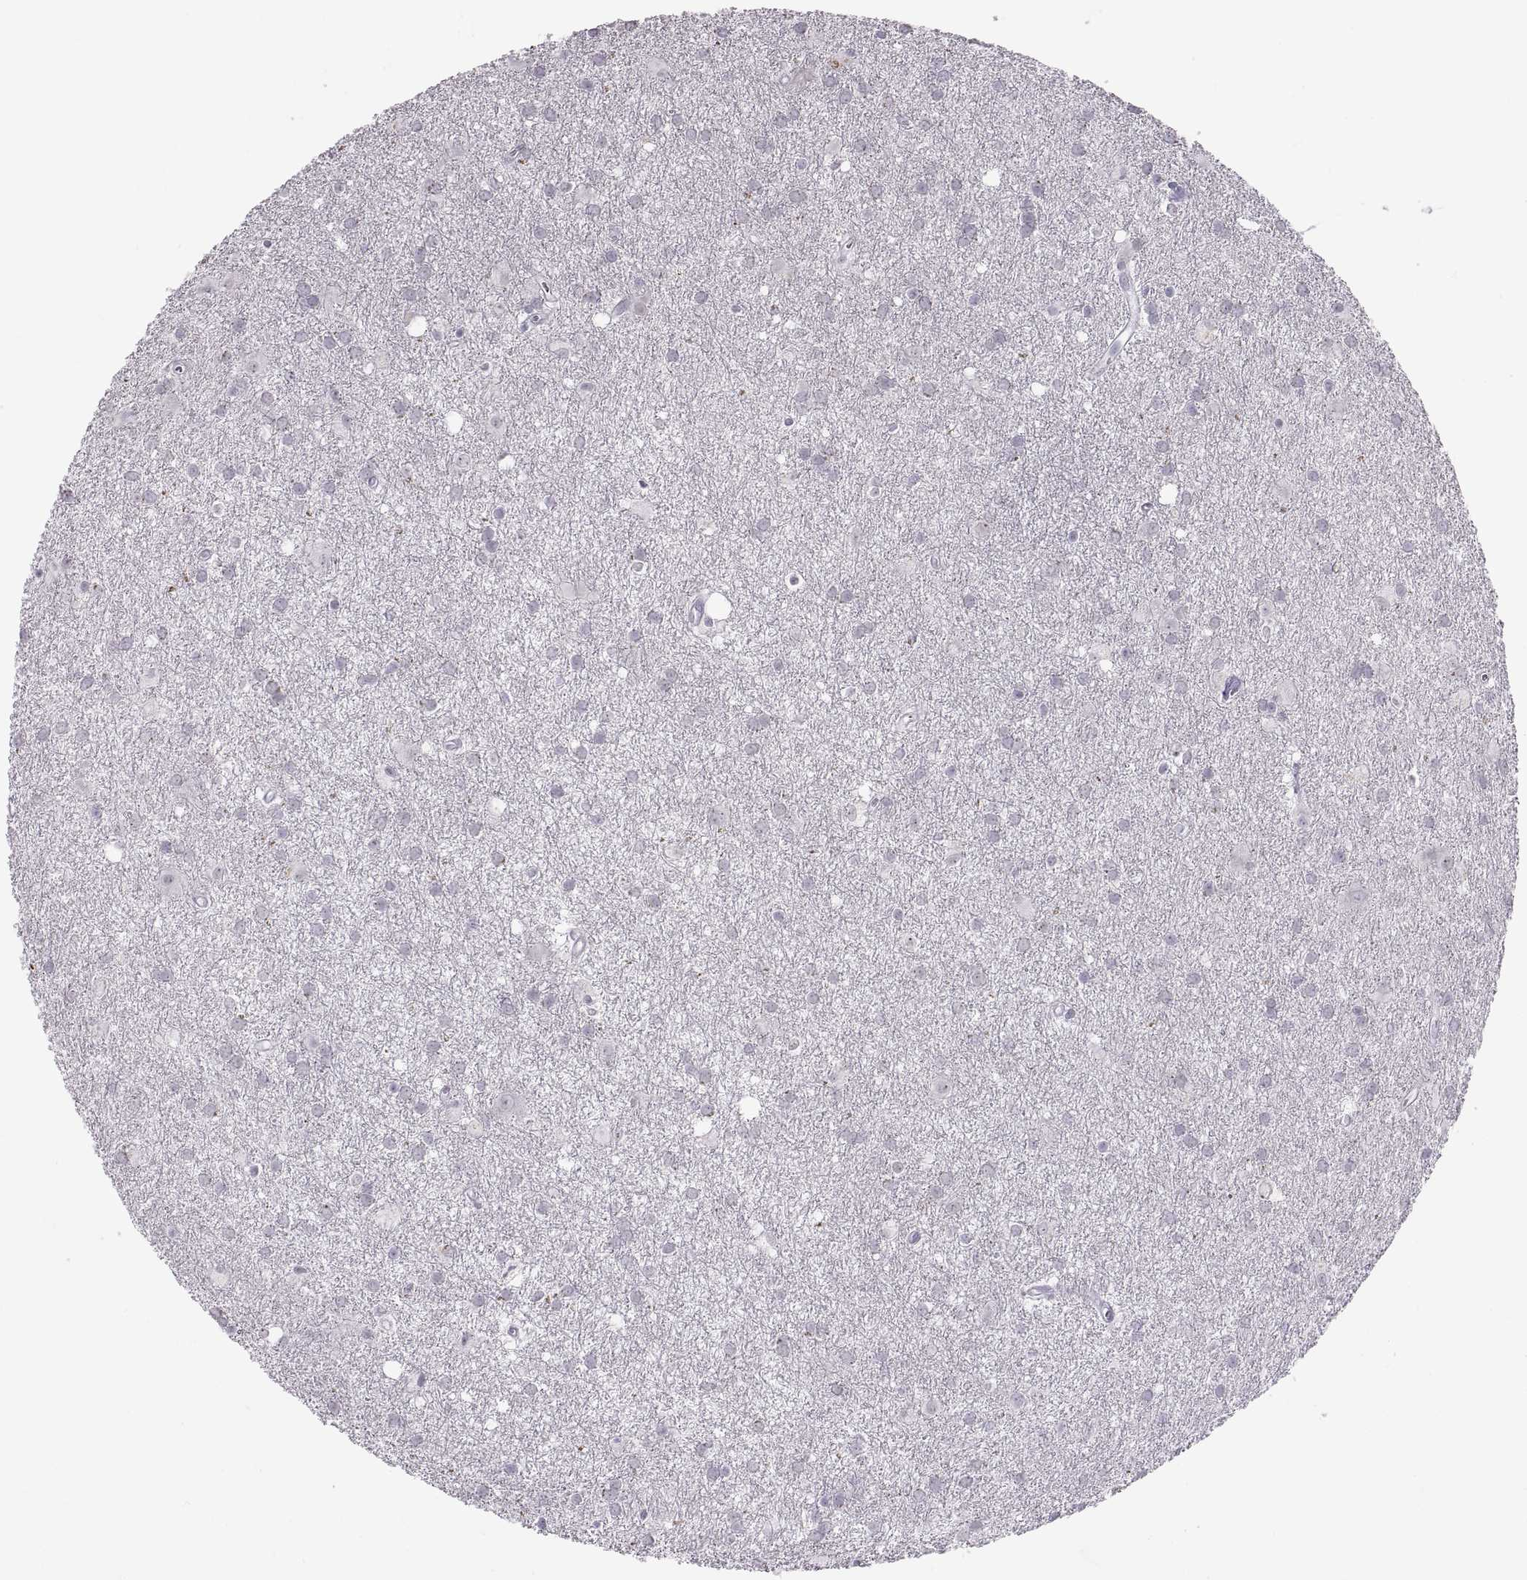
{"staining": {"intensity": "negative", "quantity": "none", "location": "none"}, "tissue": "glioma", "cell_type": "Tumor cells", "image_type": "cancer", "snomed": [{"axis": "morphology", "description": "Glioma, malignant, Low grade"}, {"axis": "topography", "description": "Brain"}], "caption": "DAB (3,3'-diaminobenzidine) immunohistochemical staining of human glioma reveals no significant expression in tumor cells.", "gene": "TTC21A", "patient": {"sex": "male", "age": 58}}